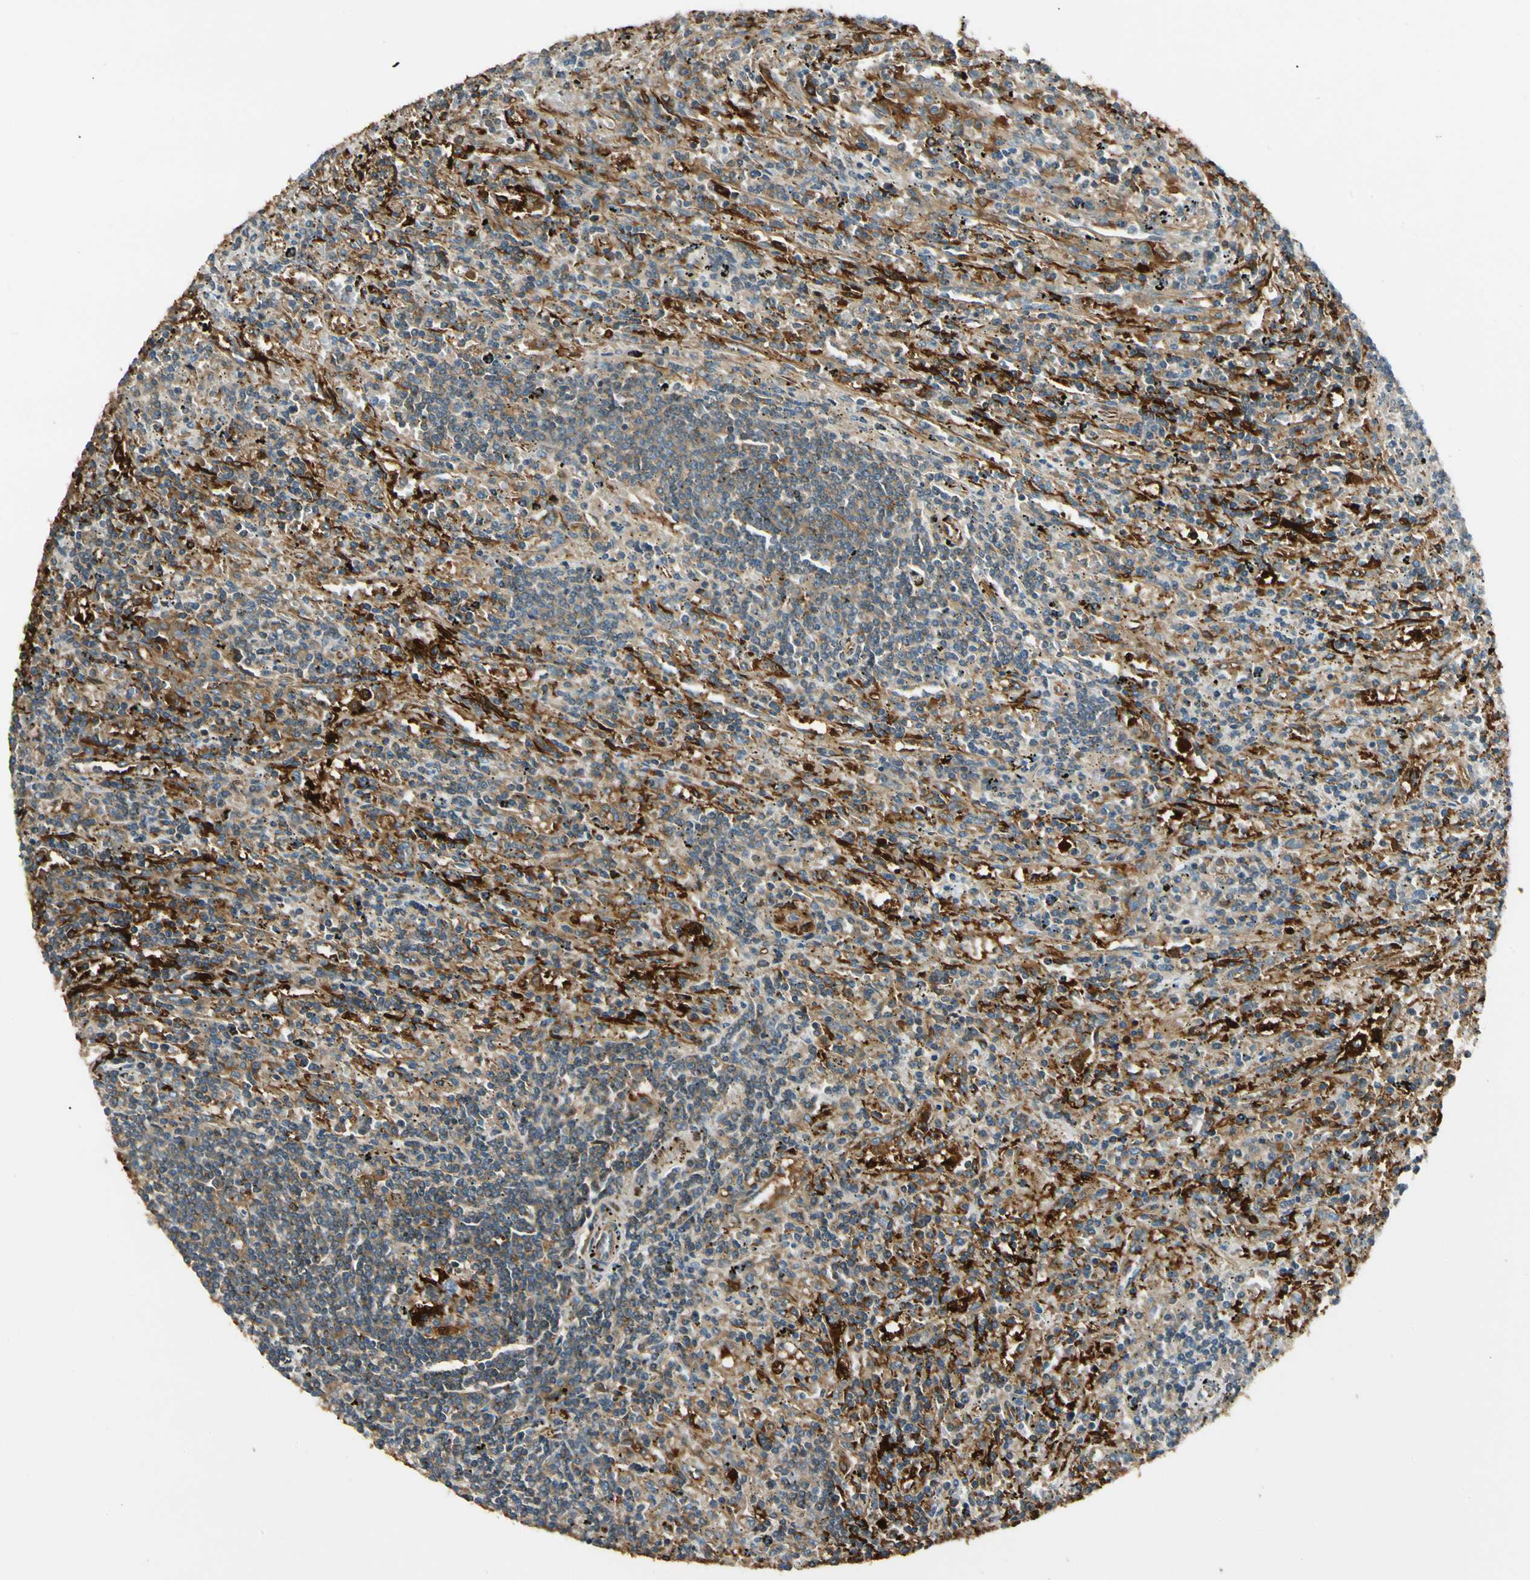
{"staining": {"intensity": "moderate", "quantity": "<25%", "location": "cytoplasmic/membranous"}, "tissue": "lymphoma", "cell_type": "Tumor cells", "image_type": "cancer", "snomed": [{"axis": "morphology", "description": "Malignant lymphoma, non-Hodgkin's type, Low grade"}, {"axis": "topography", "description": "Spleen"}], "caption": "Immunohistochemical staining of low-grade malignant lymphoma, non-Hodgkin's type reveals low levels of moderate cytoplasmic/membranous protein expression in about <25% of tumor cells.", "gene": "FTH1", "patient": {"sex": "male", "age": 76}}